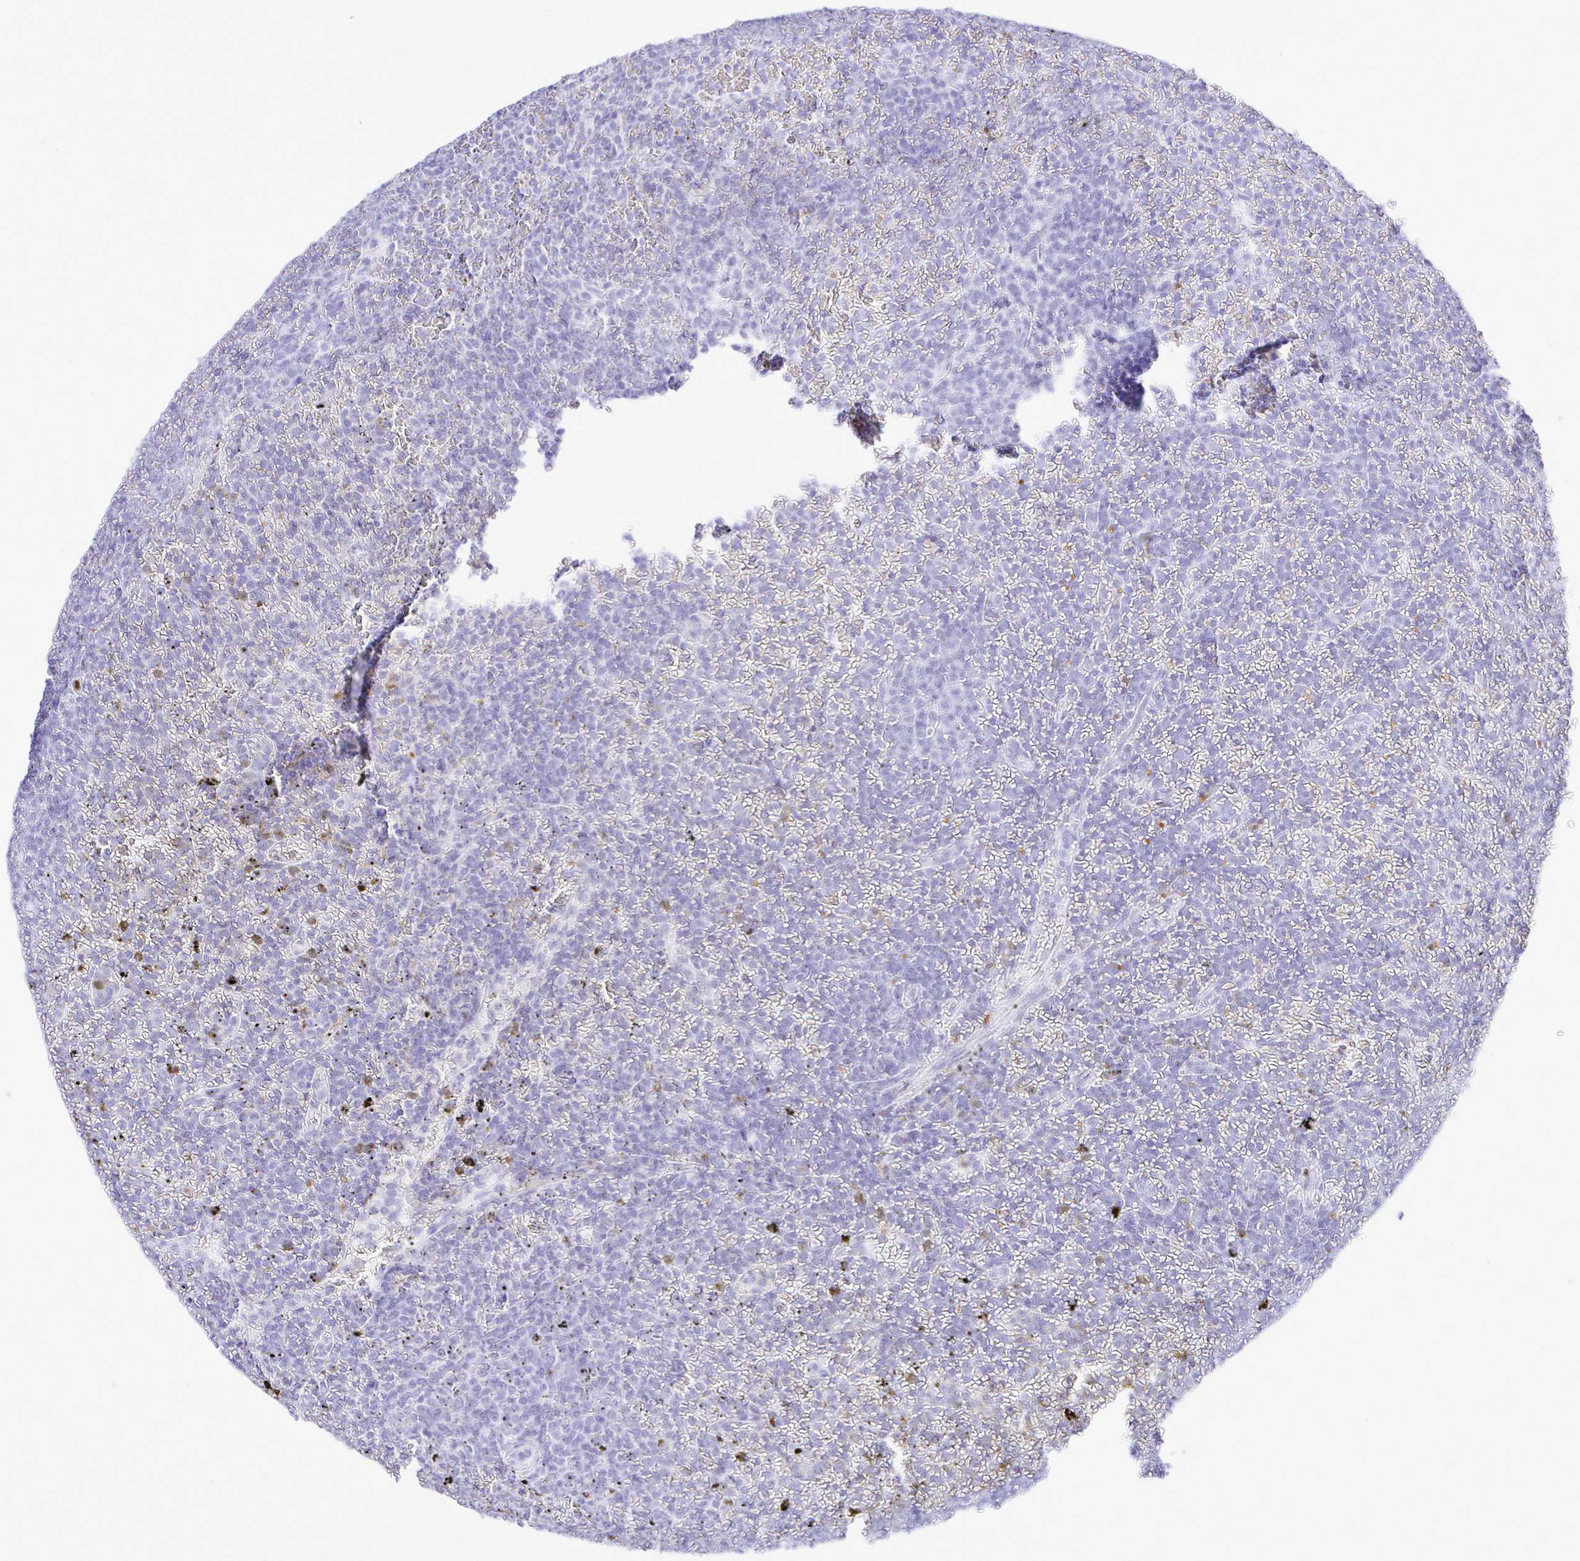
{"staining": {"intensity": "negative", "quantity": "none", "location": "none"}, "tissue": "lymphoma", "cell_type": "Tumor cells", "image_type": "cancer", "snomed": [{"axis": "morphology", "description": "Malignant lymphoma, non-Hodgkin's type, Low grade"}, {"axis": "topography", "description": "Spleen"}], "caption": "Immunohistochemistry photomicrograph of neoplastic tissue: low-grade malignant lymphoma, non-Hodgkin's type stained with DAB (3,3'-diaminobenzidine) reveals no significant protein staining in tumor cells.", "gene": "SELENOV", "patient": {"sex": "female", "age": 77}}